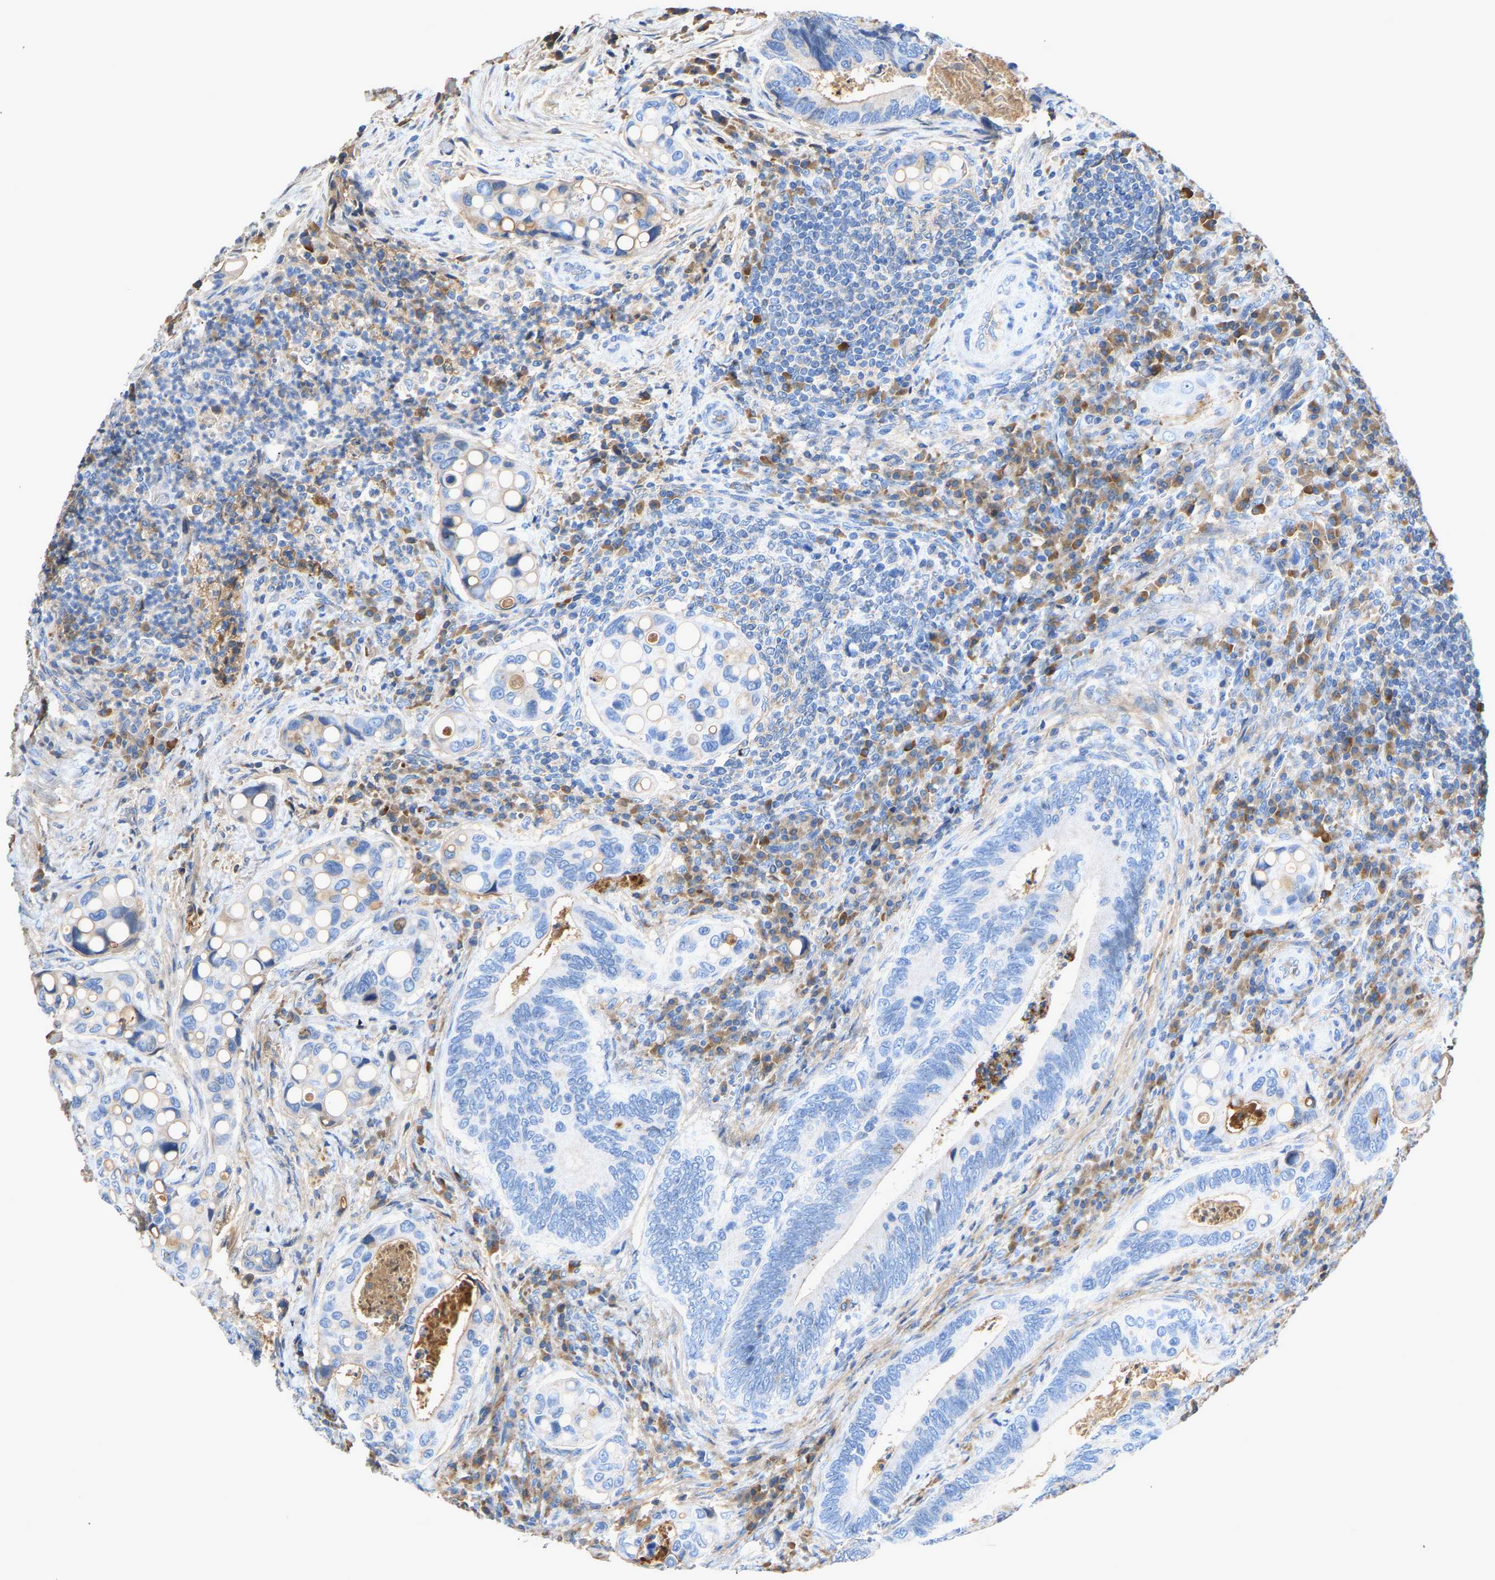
{"staining": {"intensity": "weak", "quantity": "<25%", "location": "cytoplasmic/membranous"}, "tissue": "colorectal cancer", "cell_type": "Tumor cells", "image_type": "cancer", "snomed": [{"axis": "morphology", "description": "Inflammation, NOS"}, {"axis": "morphology", "description": "Adenocarcinoma, NOS"}, {"axis": "topography", "description": "Colon"}], "caption": "This photomicrograph is of colorectal cancer stained with immunohistochemistry to label a protein in brown with the nuclei are counter-stained blue. There is no positivity in tumor cells.", "gene": "STC1", "patient": {"sex": "male", "age": 72}}